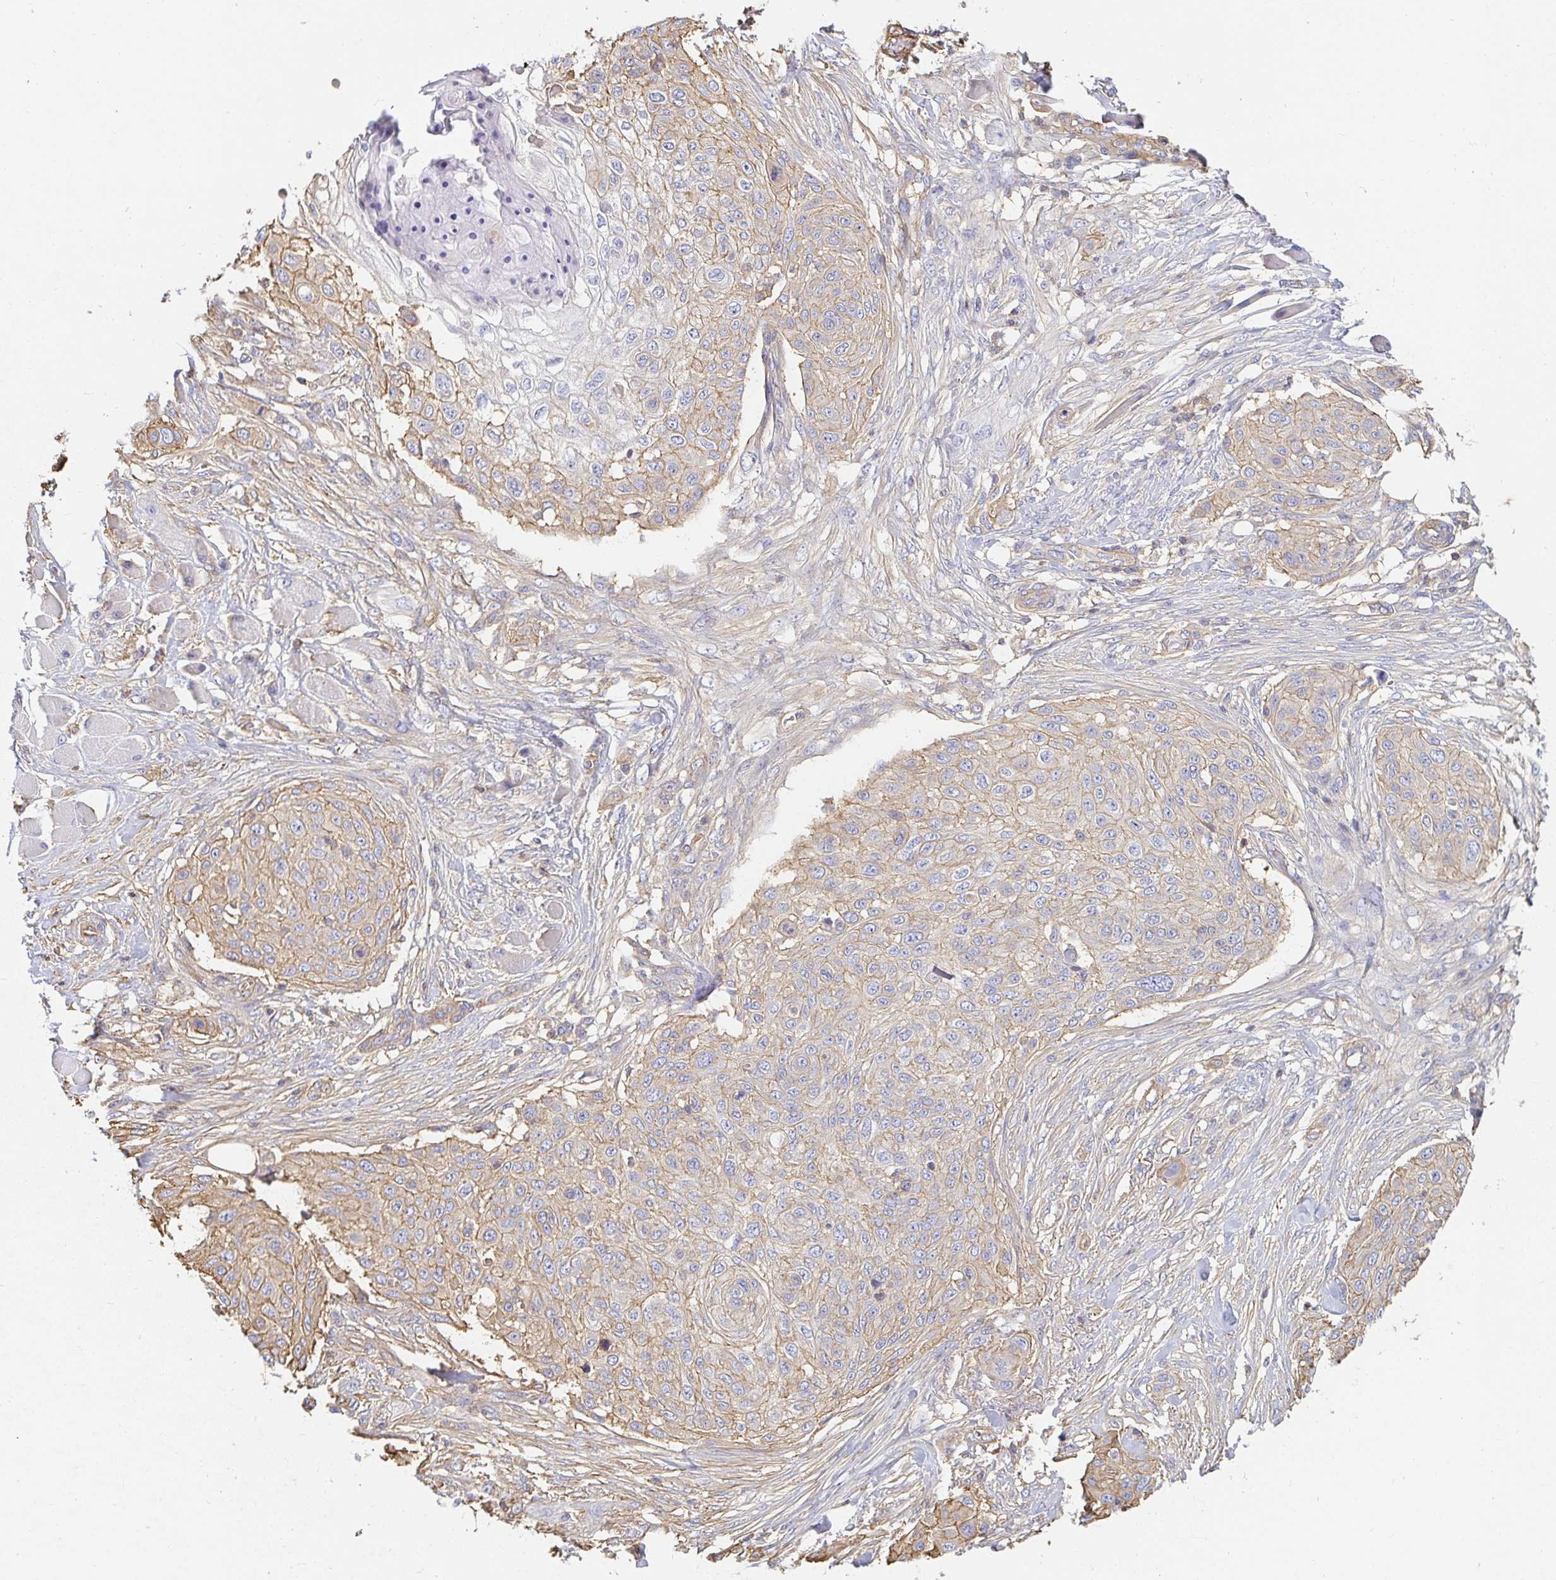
{"staining": {"intensity": "weak", "quantity": "25%-75%", "location": "cytoplasmic/membranous"}, "tissue": "skin cancer", "cell_type": "Tumor cells", "image_type": "cancer", "snomed": [{"axis": "morphology", "description": "Squamous cell carcinoma, NOS"}, {"axis": "topography", "description": "Skin"}], "caption": "Weak cytoplasmic/membranous staining for a protein is appreciated in about 25%-75% of tumor cells of skin squamous cell carcinoma using immunohistochemistry.", "gene": "TSPAN19", "patient": {"sex": "female", "age": 87}}